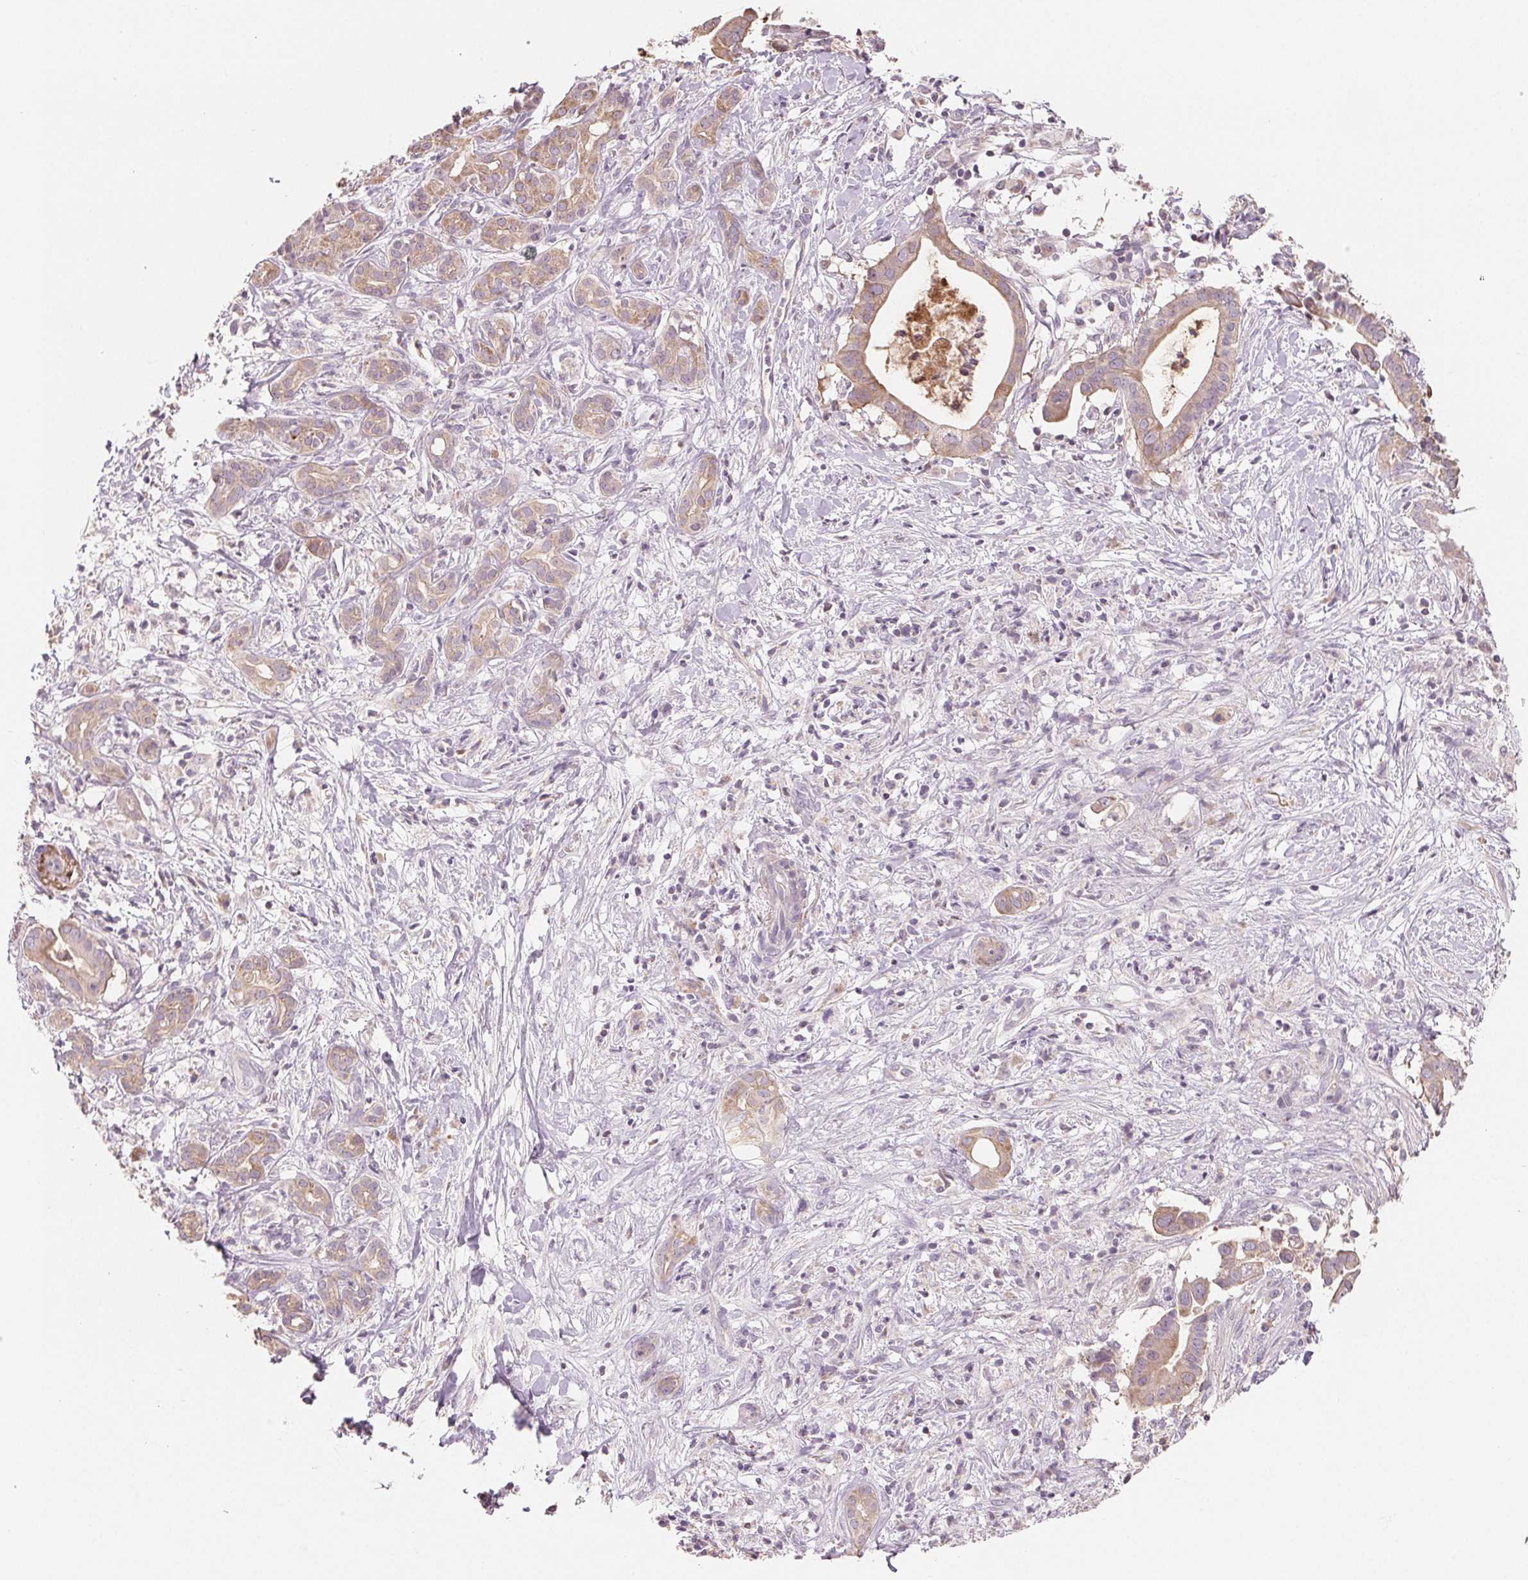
{"staining": {"intensity": "weak", "quantity": ">75%", "location": "cytoplasmic/membranous"}, "tissue": "pancreatic cancer", "cell_type": "Tumor cells", "image_type": "cancer", "snomed": [{"axis": "morphology", "description": "Adenocarcinoma, NOS"}, {"axis": "topography", "description": "Pancreas"}], "caption": "About >75% of tumor cells in pancreatic cancer show weak cytoplasmic/membranous protein expression as visualized by brown immunohistochemical staining.", "gene": "VTCN1", "patient": {"sex": "male", "age": 61}}